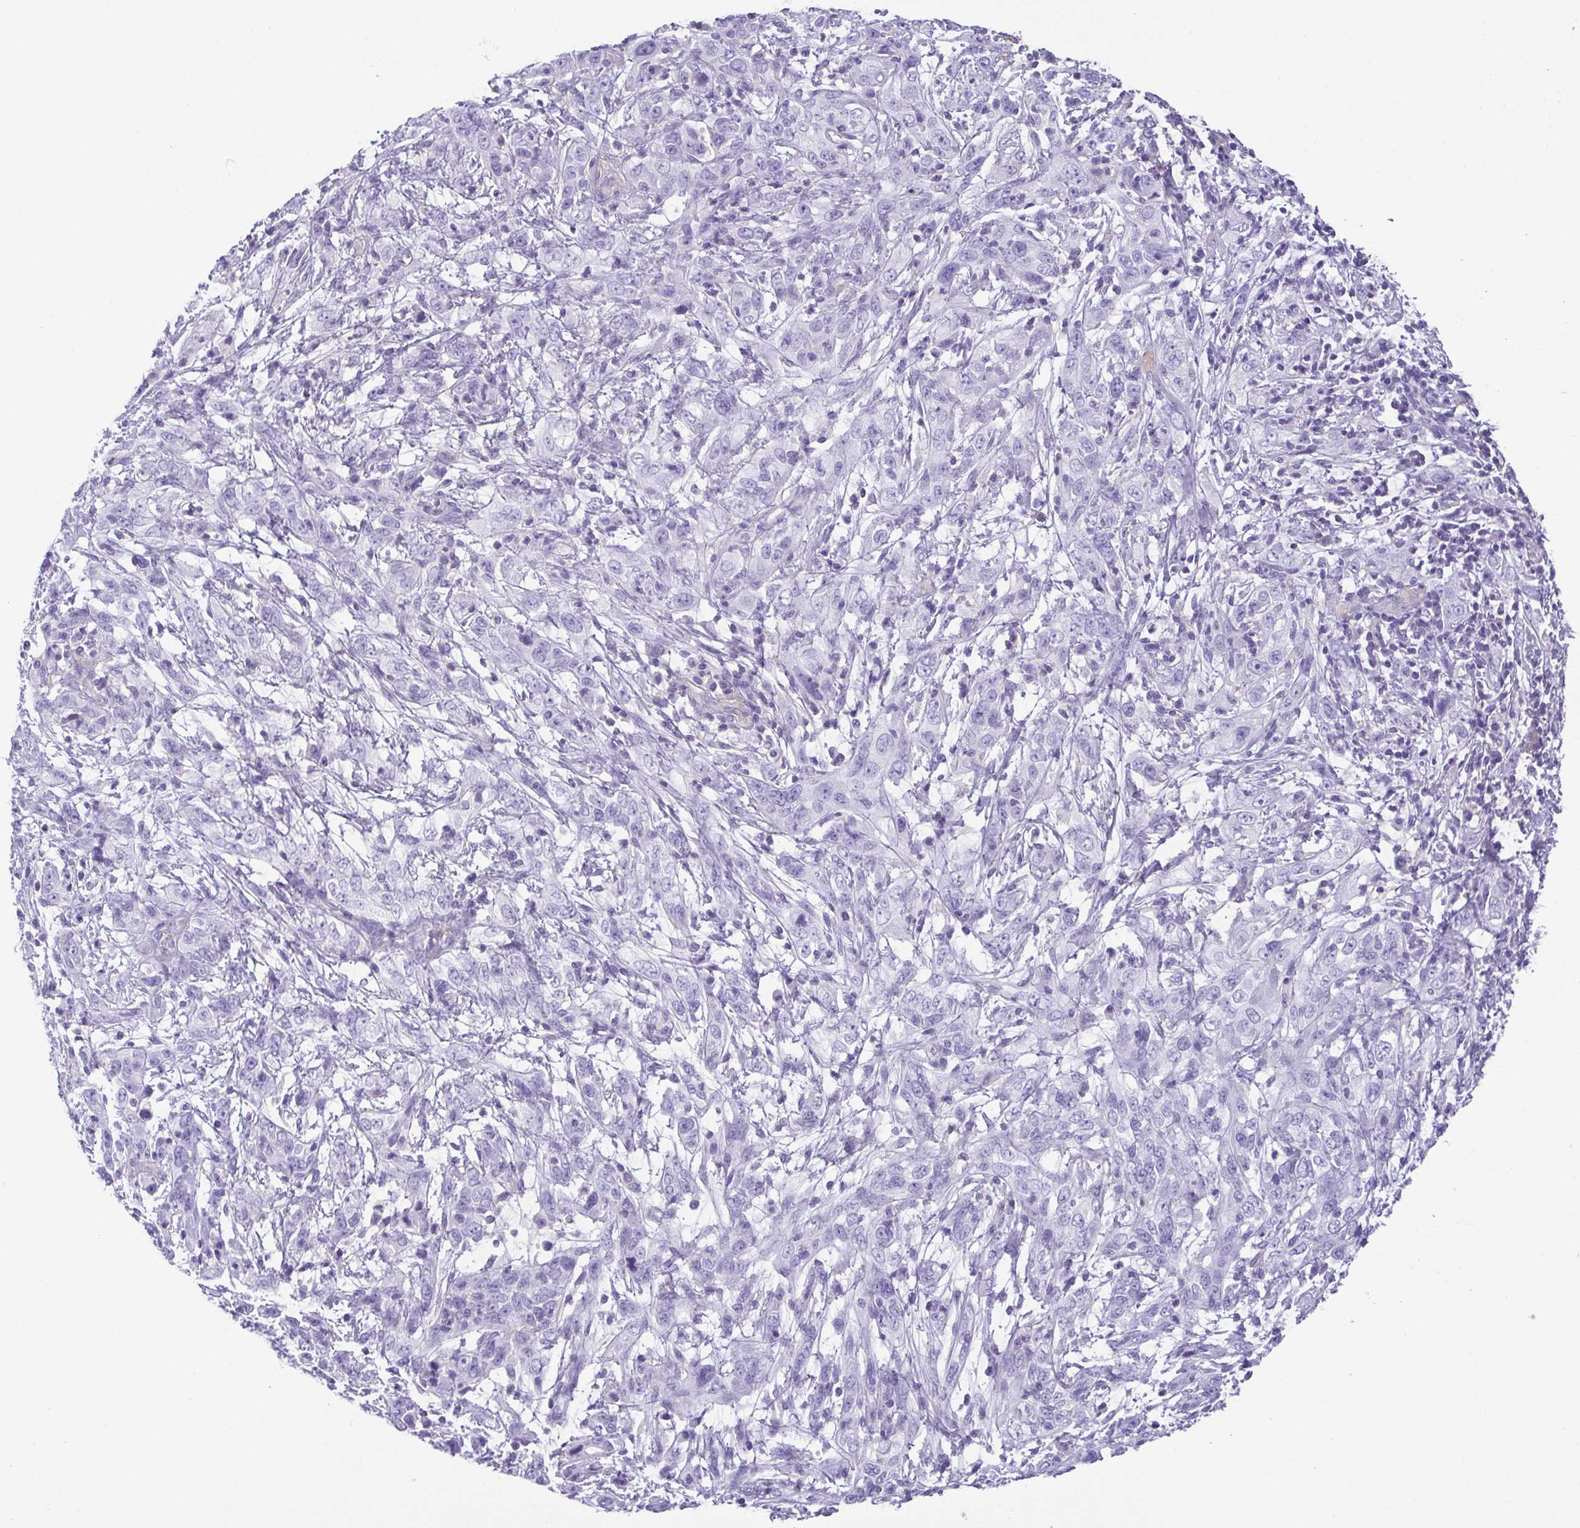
{"staining": {"intensity": "negative", "quantity": "none", "location": "none"}, "tissue": "cervical cancer", "cell_type": "Tumor cells", "image_type": "cancer", "snomed": [{"axis": "morphology", "description": "Adenocarcinoma, NOS"}, {"axis": "topography", "description": "Cervix"}], "caption": "Immunohistochemistry (IHC) micrograph of human cervical cancer stained for a protein (brown), which displays no positivity in tumor cells. Nuclei are stained in blue.", "gene": "MYL6", "patient": {"sex": "female", "age": 40}}